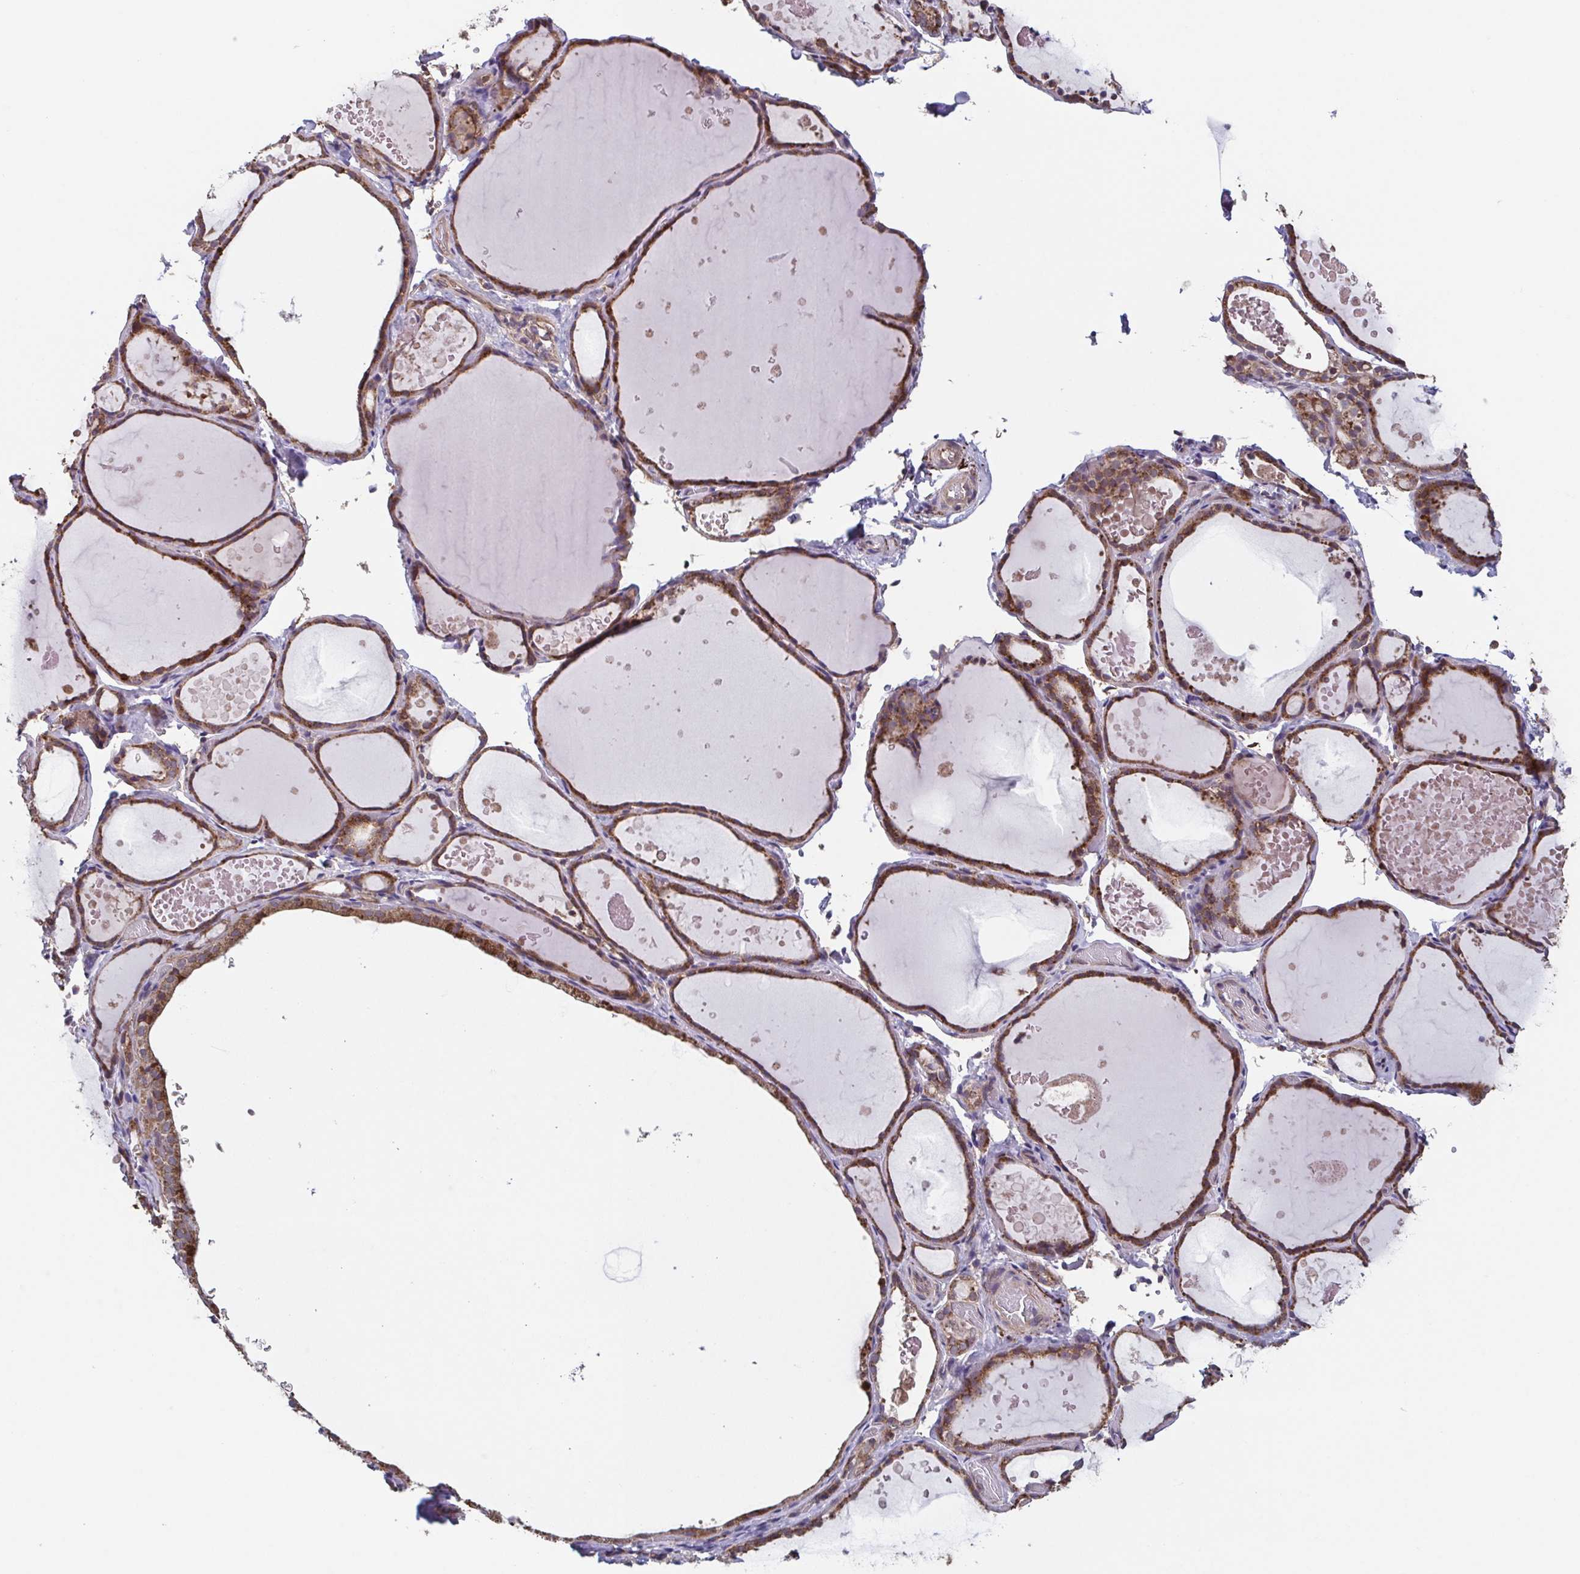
{"staining": {"intensity": "moderate", "quantity": ">75%", "location": "cytoplasmic/membranous"}, "tissue": "thyroid gland", "cell_type": "Glandular cells", "image_type": "normal", "snomed": [{"axis": "morphology", "description": "Normal tissue, NOS"}, {"axis": "topography", "description": "Thyroid gland"}], "caption": "Immunohistochemical staining of normal human thyroid gland reveals medium levels of moderate cytoplasmic/membranous expression in approximately >75% of glandular cells.", "gene": "TTC19", "patient": {"sex": "female", "age": 56}}